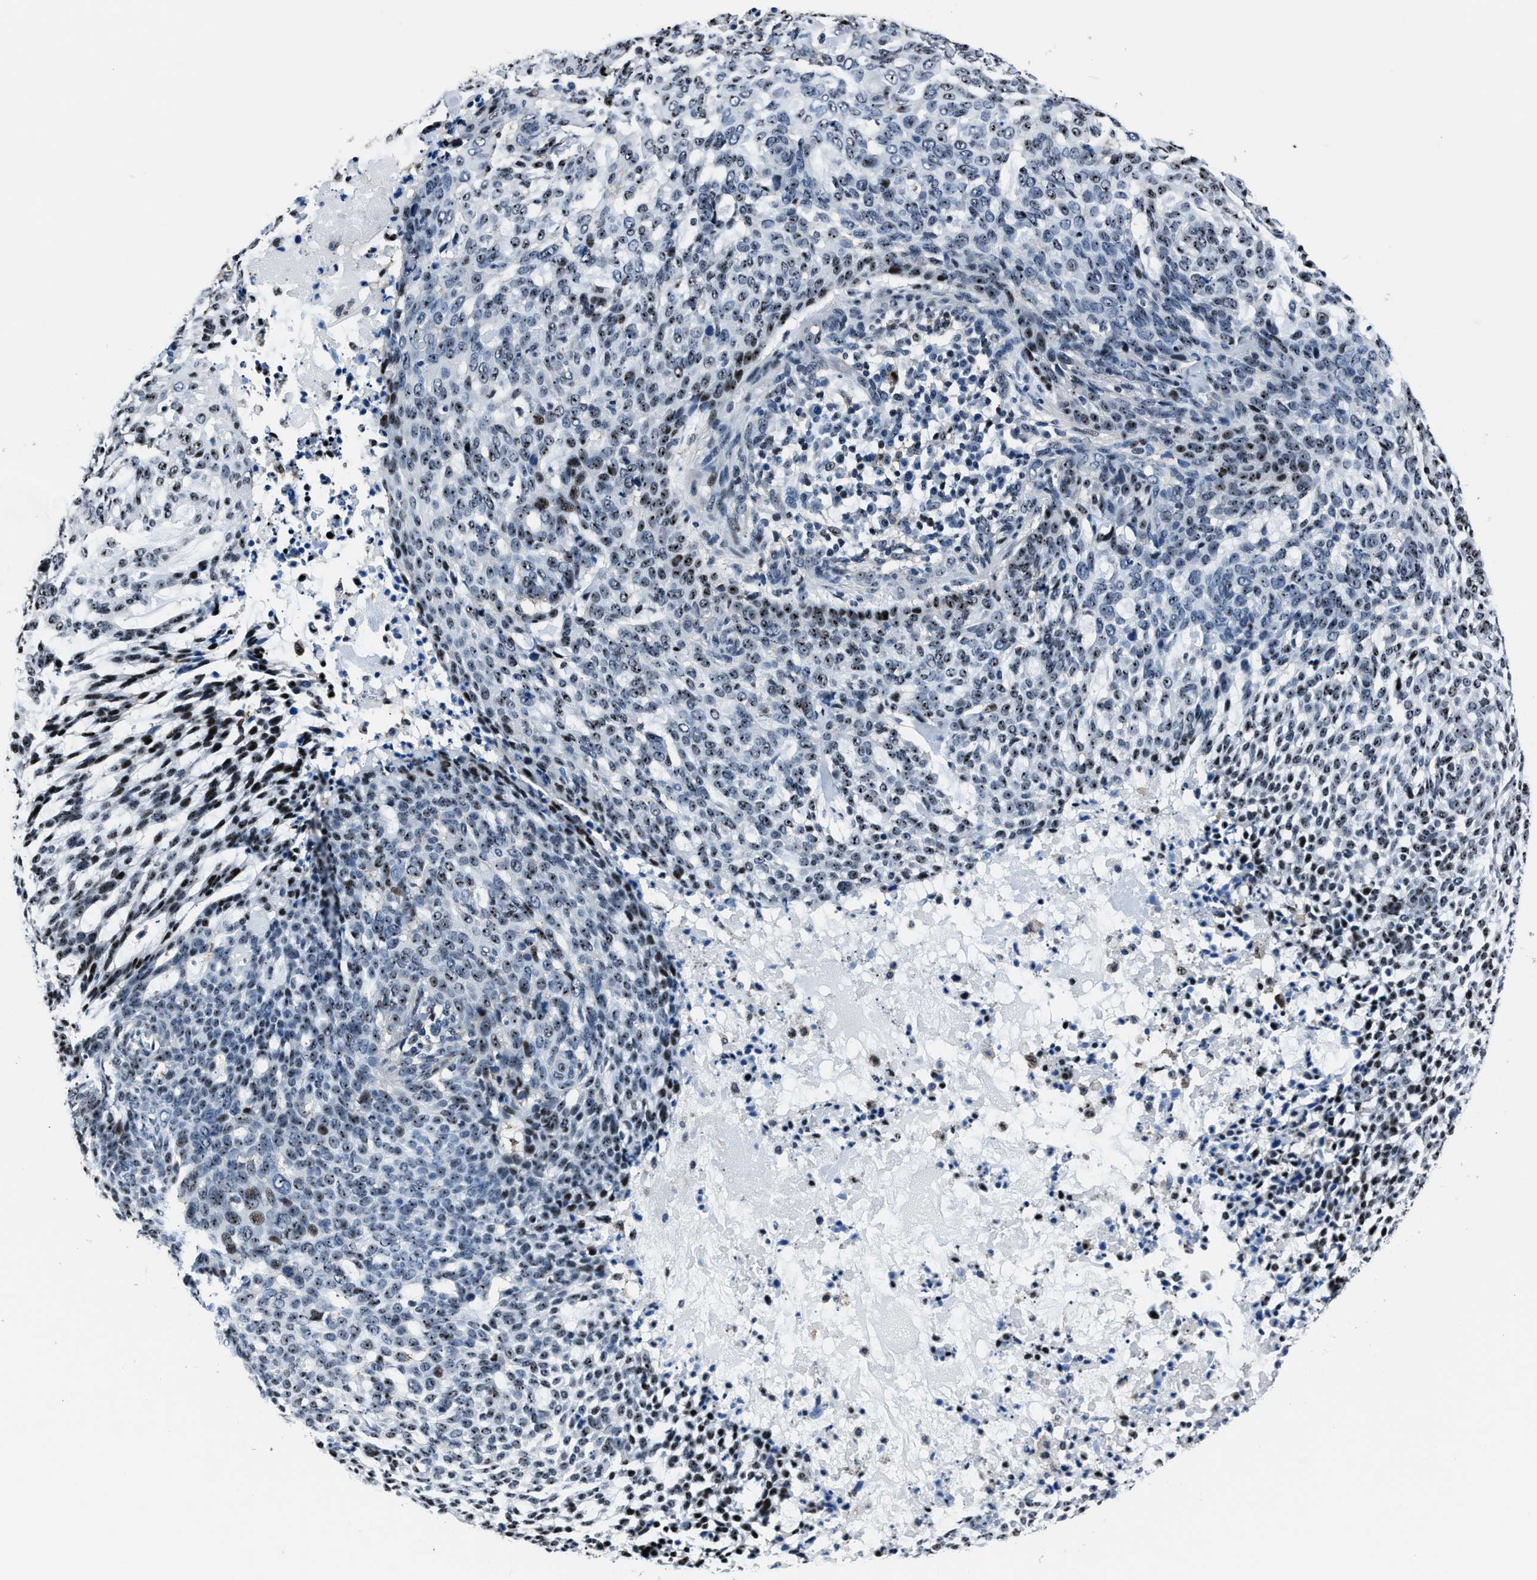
{"staining": {"intensity": "moderate", "quantity": "25%-75%", "location": "nuclear"}, "tissue": "skin cancer", "cell_type": "Tumor cells", "image_type": "cancer", "snomed": [{"axis": "morphology", "description": "Basal cell carcinoma"}, {"axis": "topography", "description": "Skin"}], "caption": "Approximately 25%-75% of tumor cells in human basal cell carcinoma (skin) reveal moderate nuclear protein staining as visualized by brown immunohistochemical staining.", "gene": "PPIE", "patient": {"sex": "female", "age": 64}}